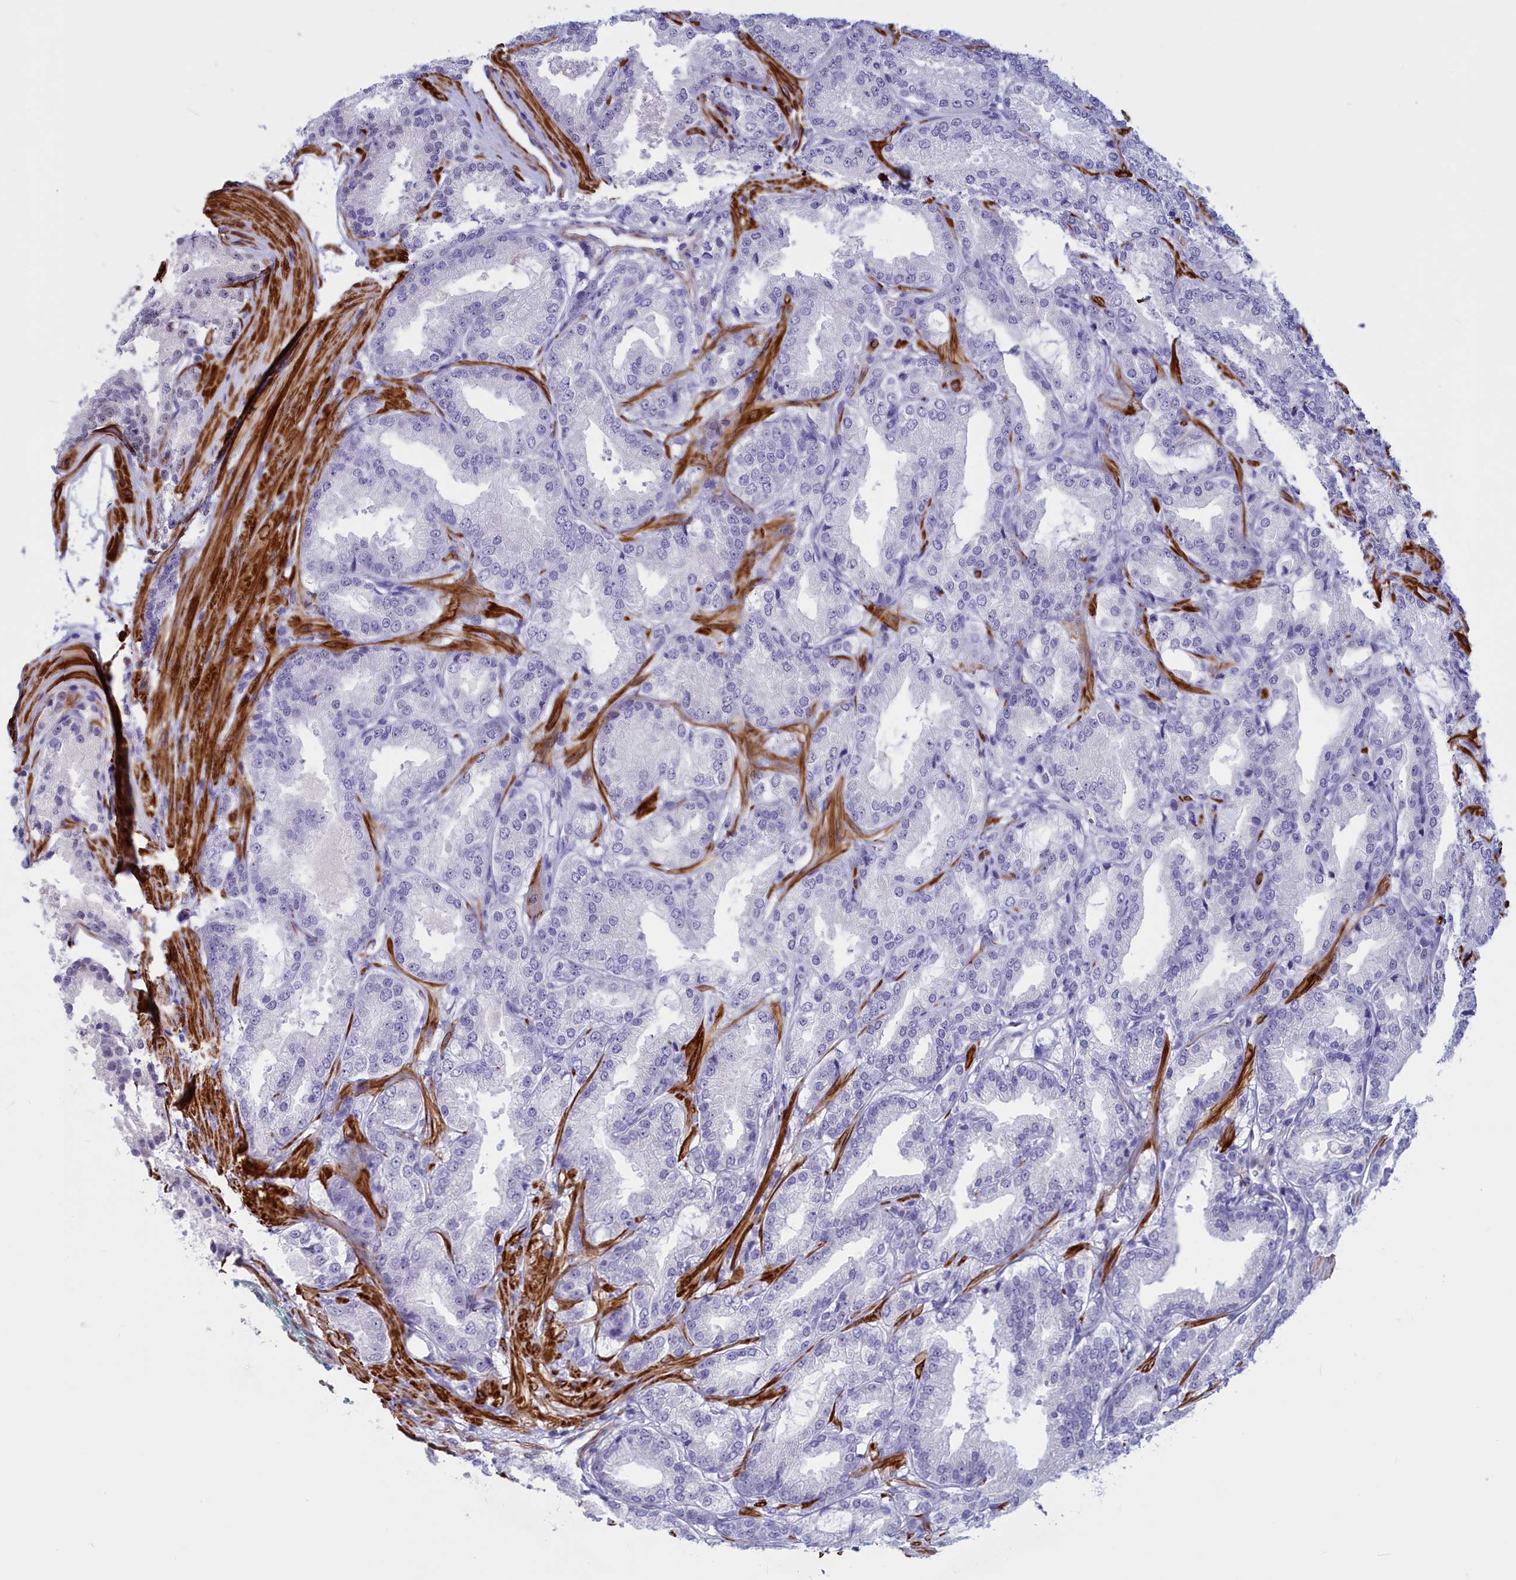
{"staining": {"intensity": "negative", "quantity": "none", "location": "none"}, "tissue": "prostate cancer", "cell_type": "Tumor cells", "image_type": "cancer", "snomed": [{"axis": "morphology", "description": "Adenocarcinoma, Low grade"}, {"axis": "topography", "description": "Prostate"}], "caption": "Image shows no significant protein staining in tumor cells of prostate cancer.", "gene": "GAPDHS", "patient": {"sex": "male", "age": 59}}